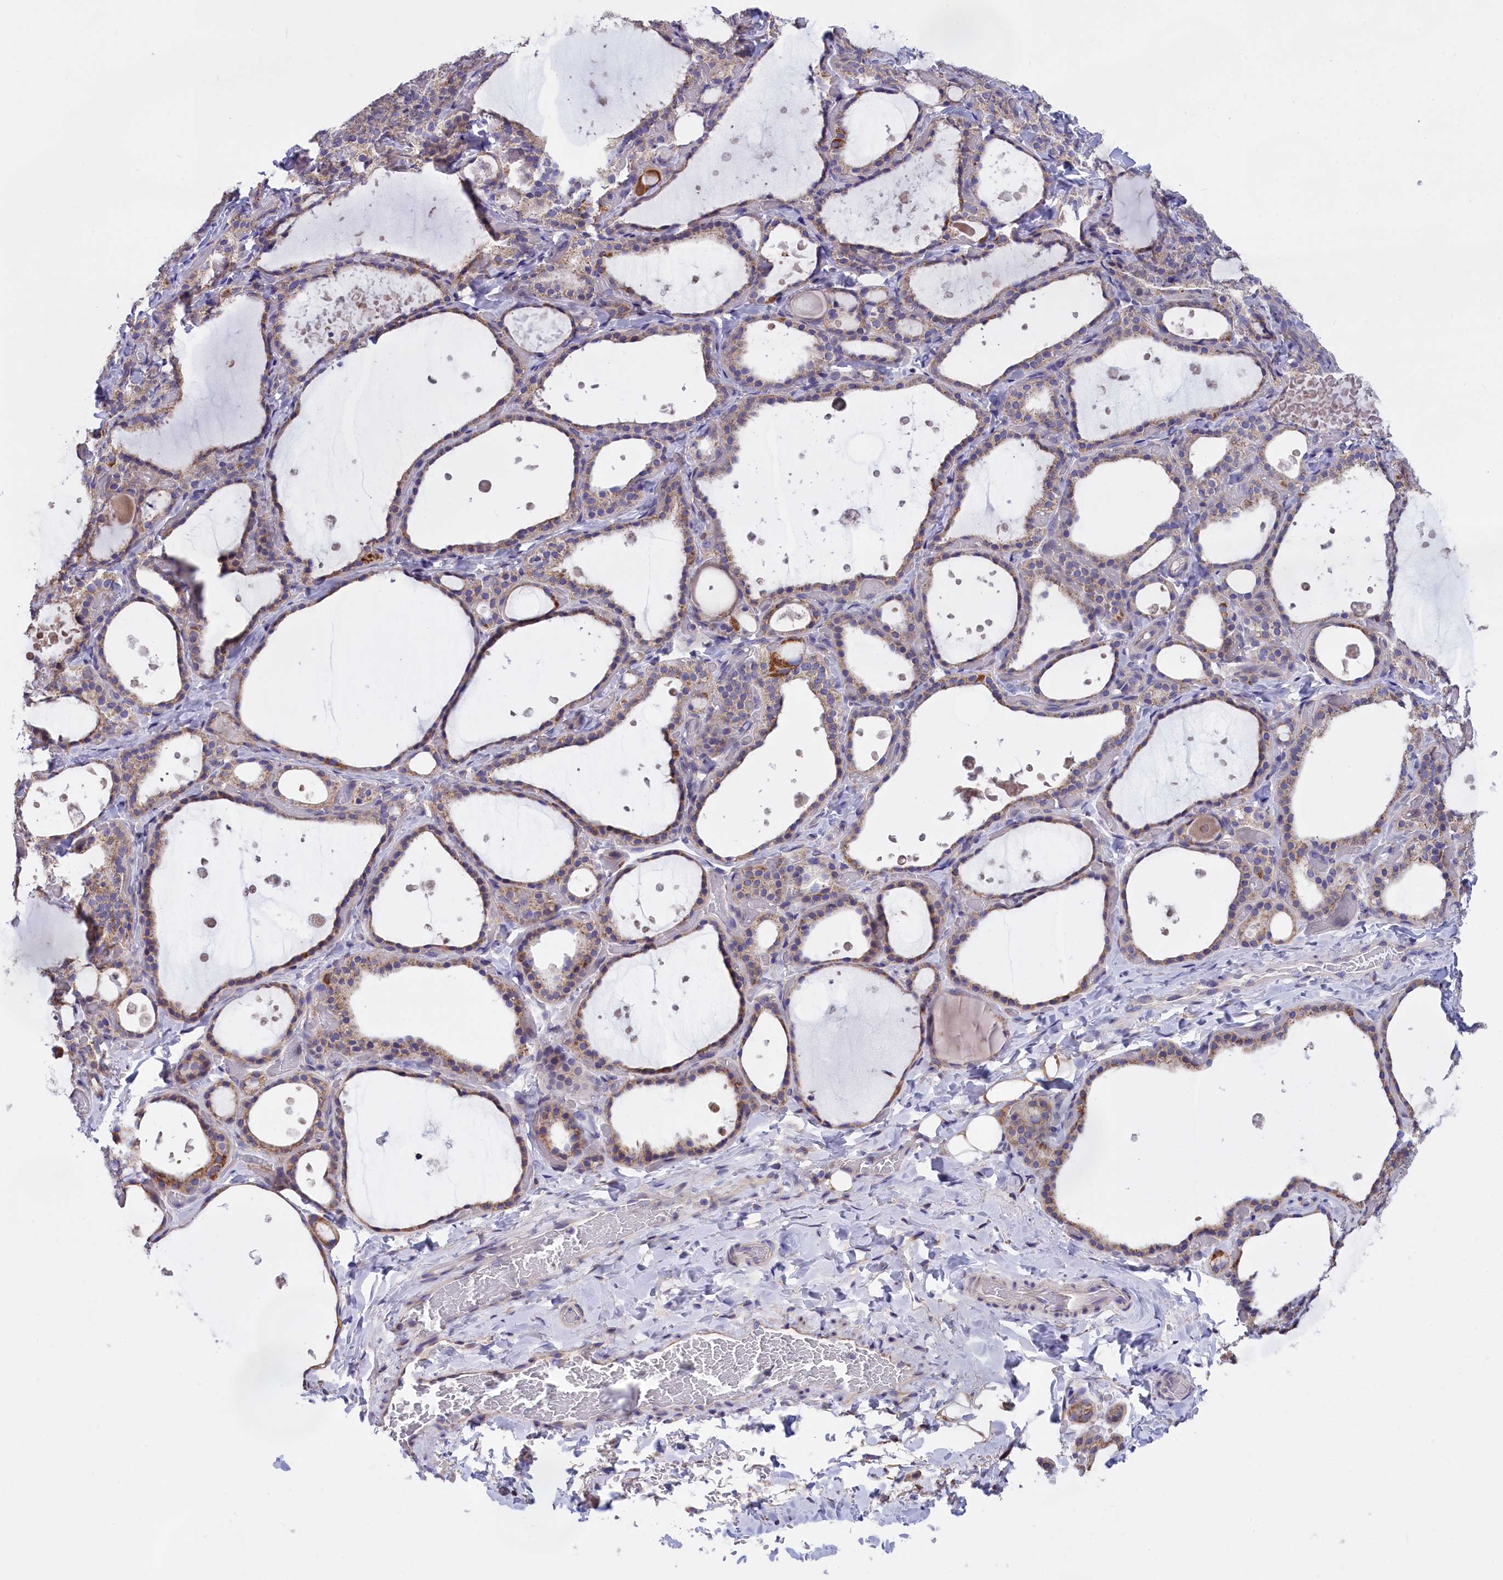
{"staining": {"intensity": "moderate", "quantity": "25%-75%", "location": "cytoplasmic/membranous"}, "tissue": "thyroid gland", "cell_type": "Glandular cells", "image_type": "normal", "snomed": [{"axis": "morphology", "description": "Normal tissue, NOS"}, {"axis": "topography", "description": "Thyroid gland"}], "caption": "Protein staining displays moderate cytoplasmic/membranous expression in about 25%-75% of glandular cells in normal thyroid gland. (IHC, brightfield microscopy, high magnification).", "gene": "CYP2U1", "patient": {"sex": "female", "age": 44}}